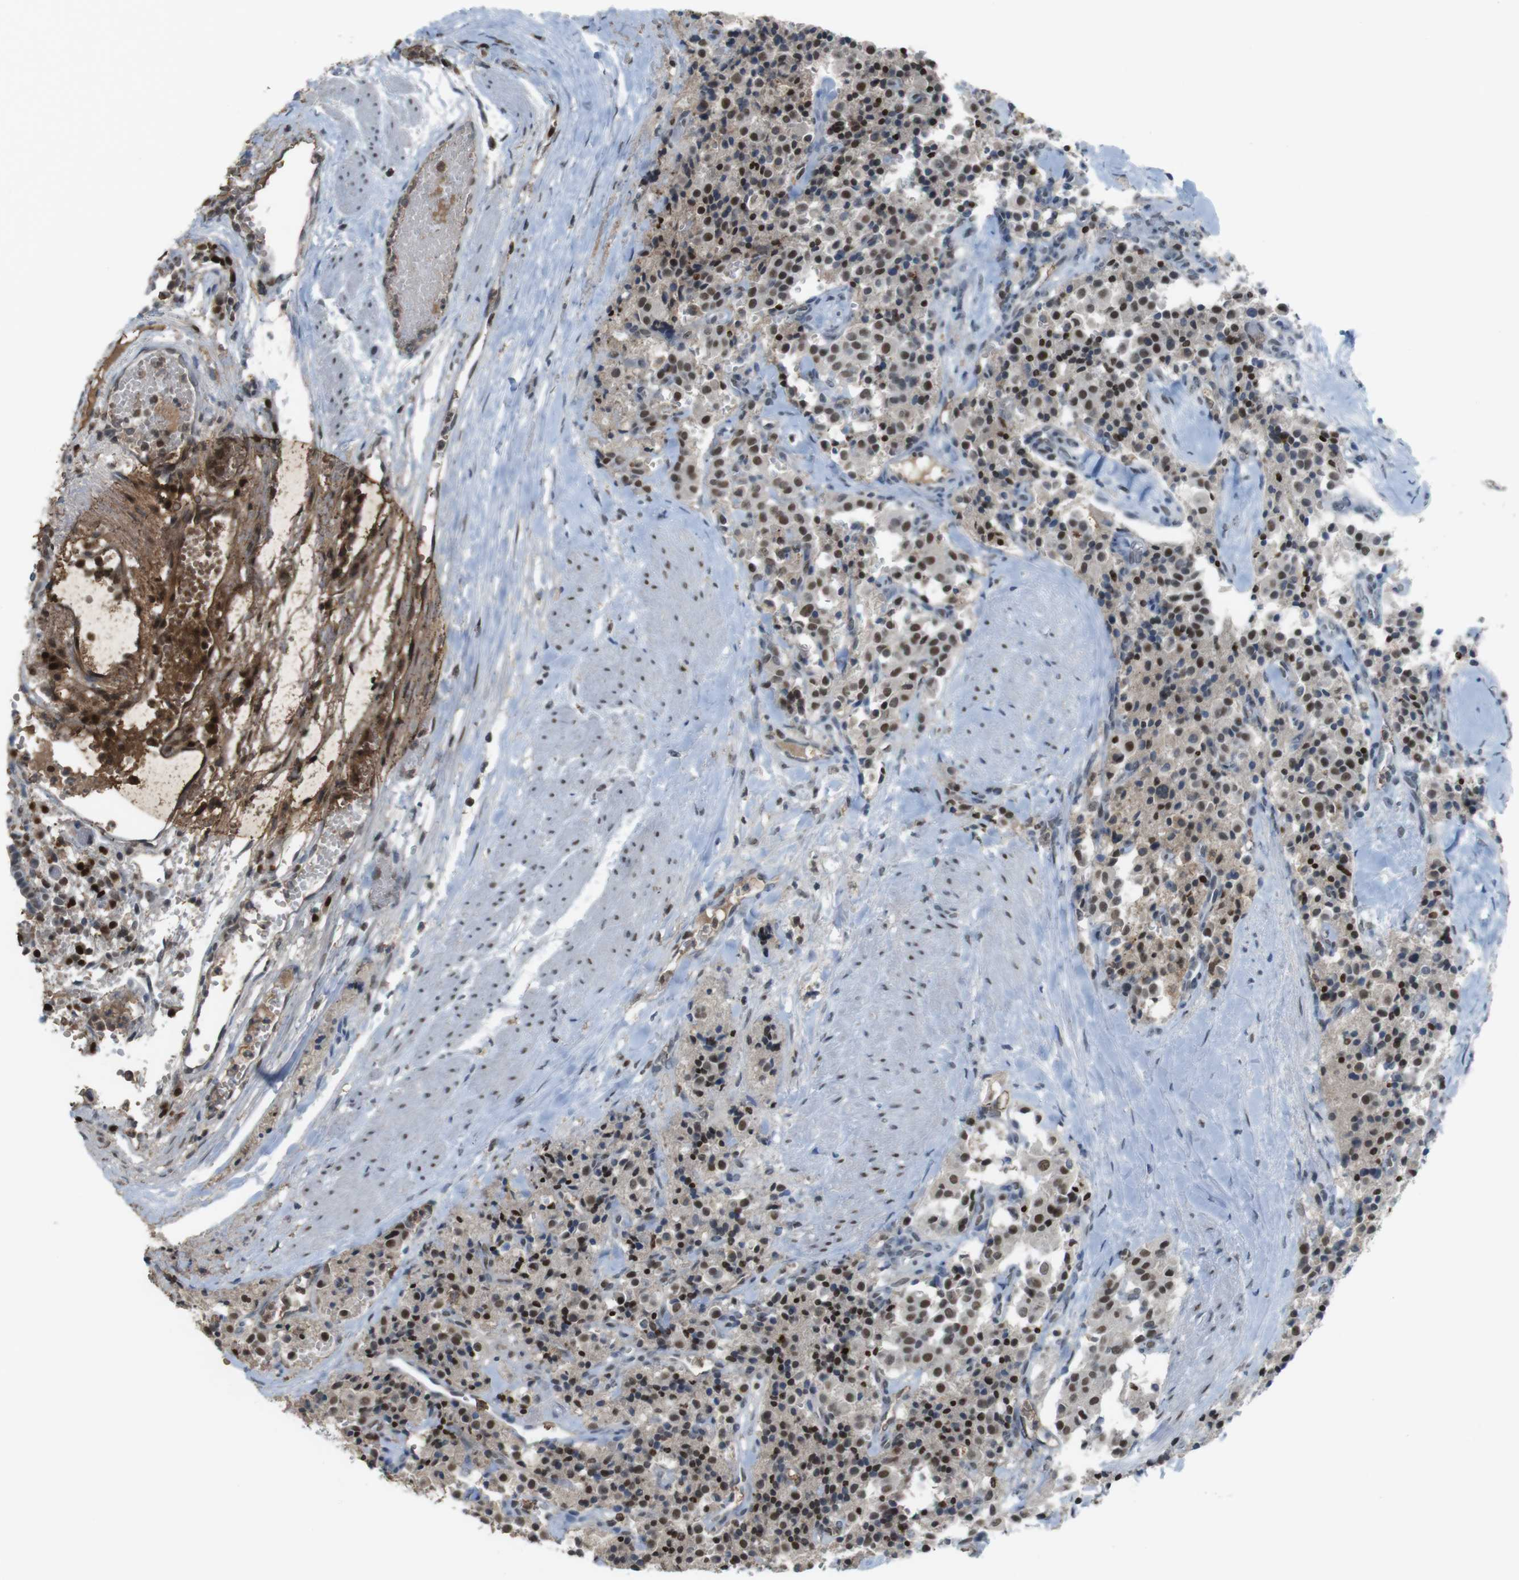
{"staining": {"intensity": "strong", "quantity": ">75%", "location": "nuclear"}, "tissue": "carcinoid", "cell_type": "Tumor cells", "image_type": "cancer", "snomed": [{"axis": "morphology", "description": "Carcinoid, malignant, NOS"}, {"axis": "topography", "description": "Lung"}], "caption": "Approximately >75% of tumor cells in carcinoid demonstrate strong nuclear protein staining as visualized by brown immunohistochemical staining.", "gene": "SUB1", "patient": {"sex": "male", "age": 30}}